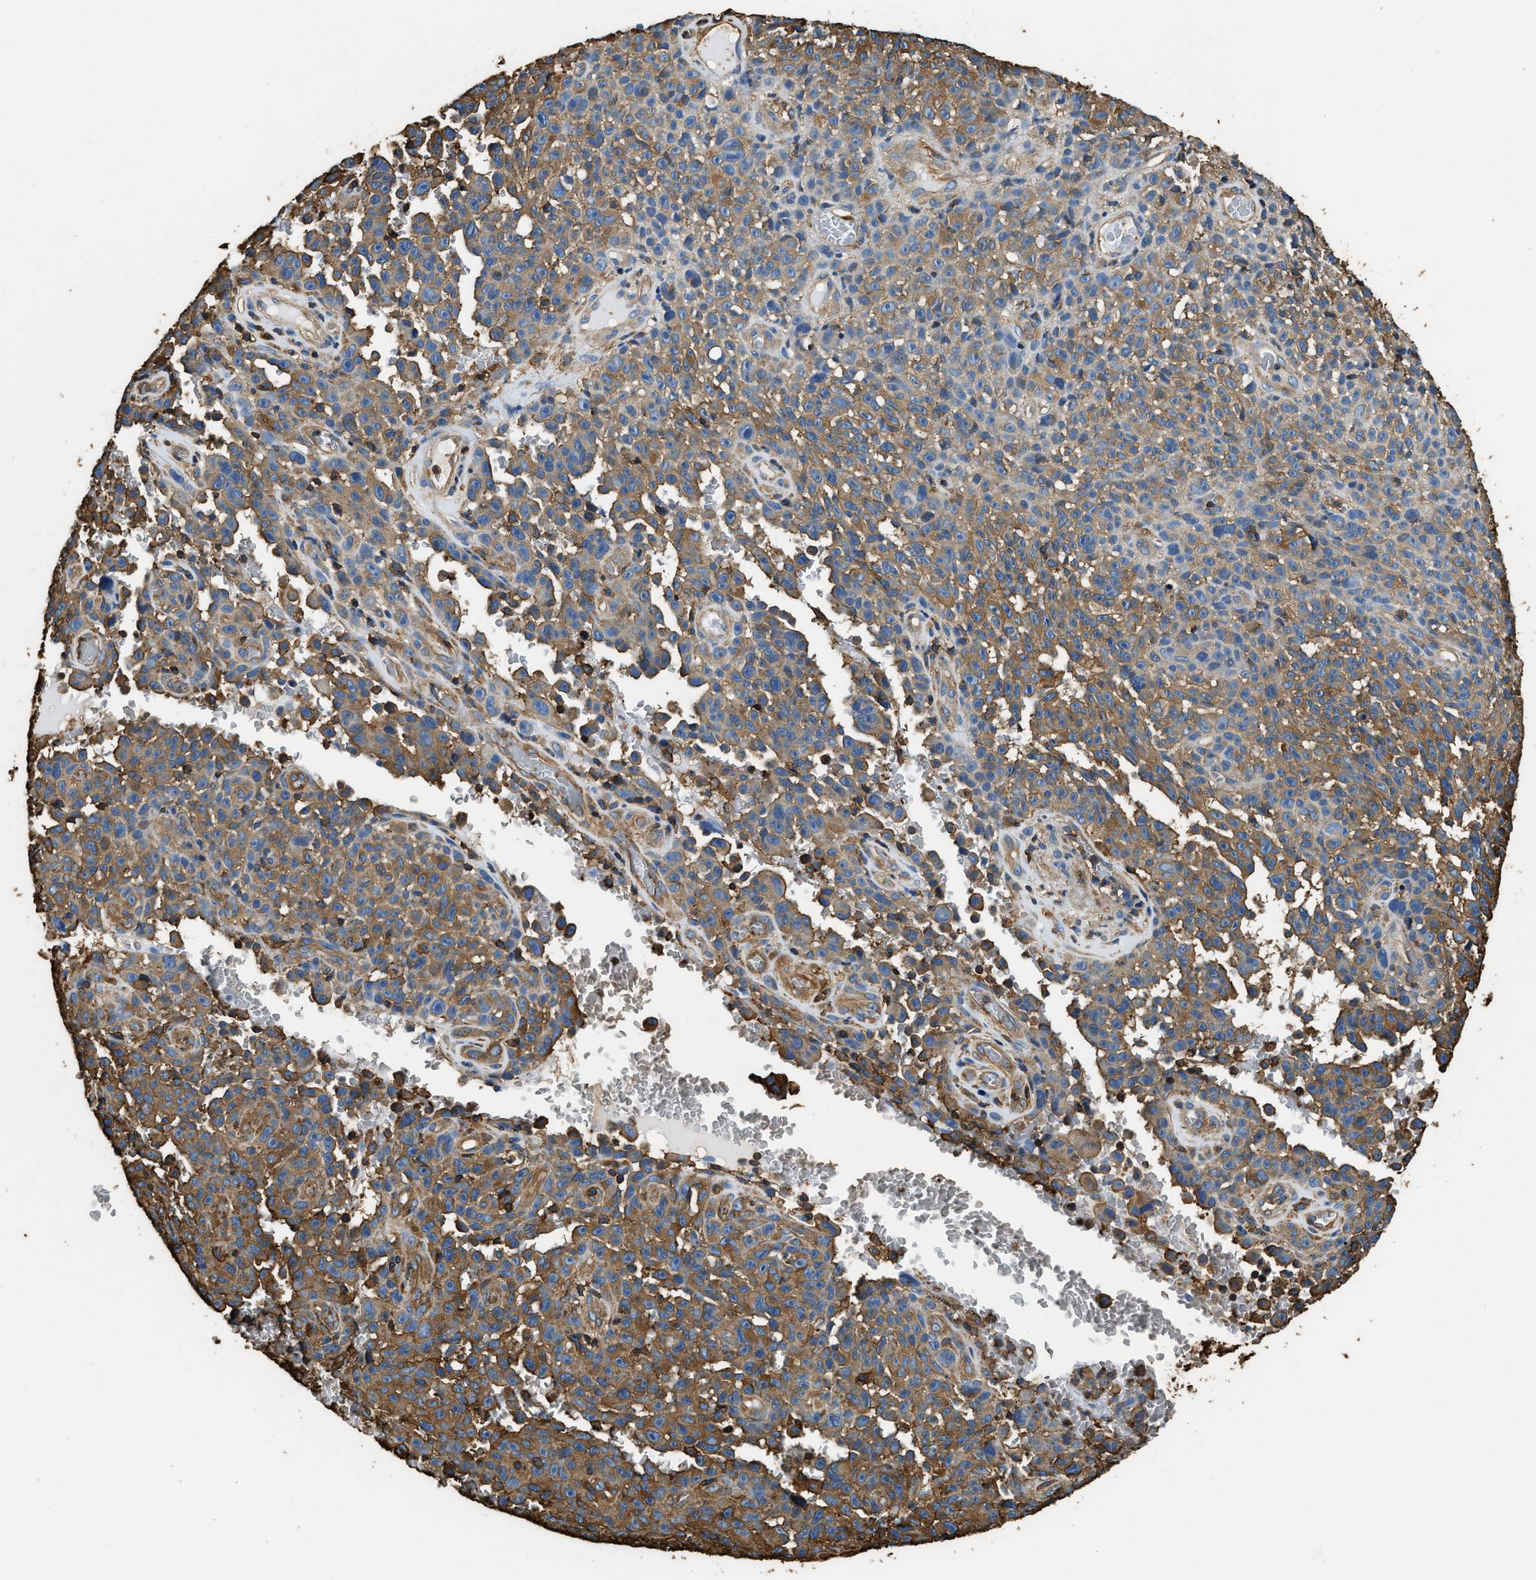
{"staining": {"intensity": "moderate", "quantity": ">75%", "location": "cytoplasmic/membranous"}, "tissue": "melanoma", "cell_type": "Tumor cells", "image_type": "cancer", "snomed": [{"axis": "morphology", "description": "Malignant melanoma, NOS"}, {"axis": "topography", "description": "Skin"}], "caption": "A histopathology image of malignant melanoma stained for a protein reveals moderate cytoplasmic/membranous brown staining in tumor cells.", "gene": "ACCS", "patient": {"sex": "female", "age": 82}}